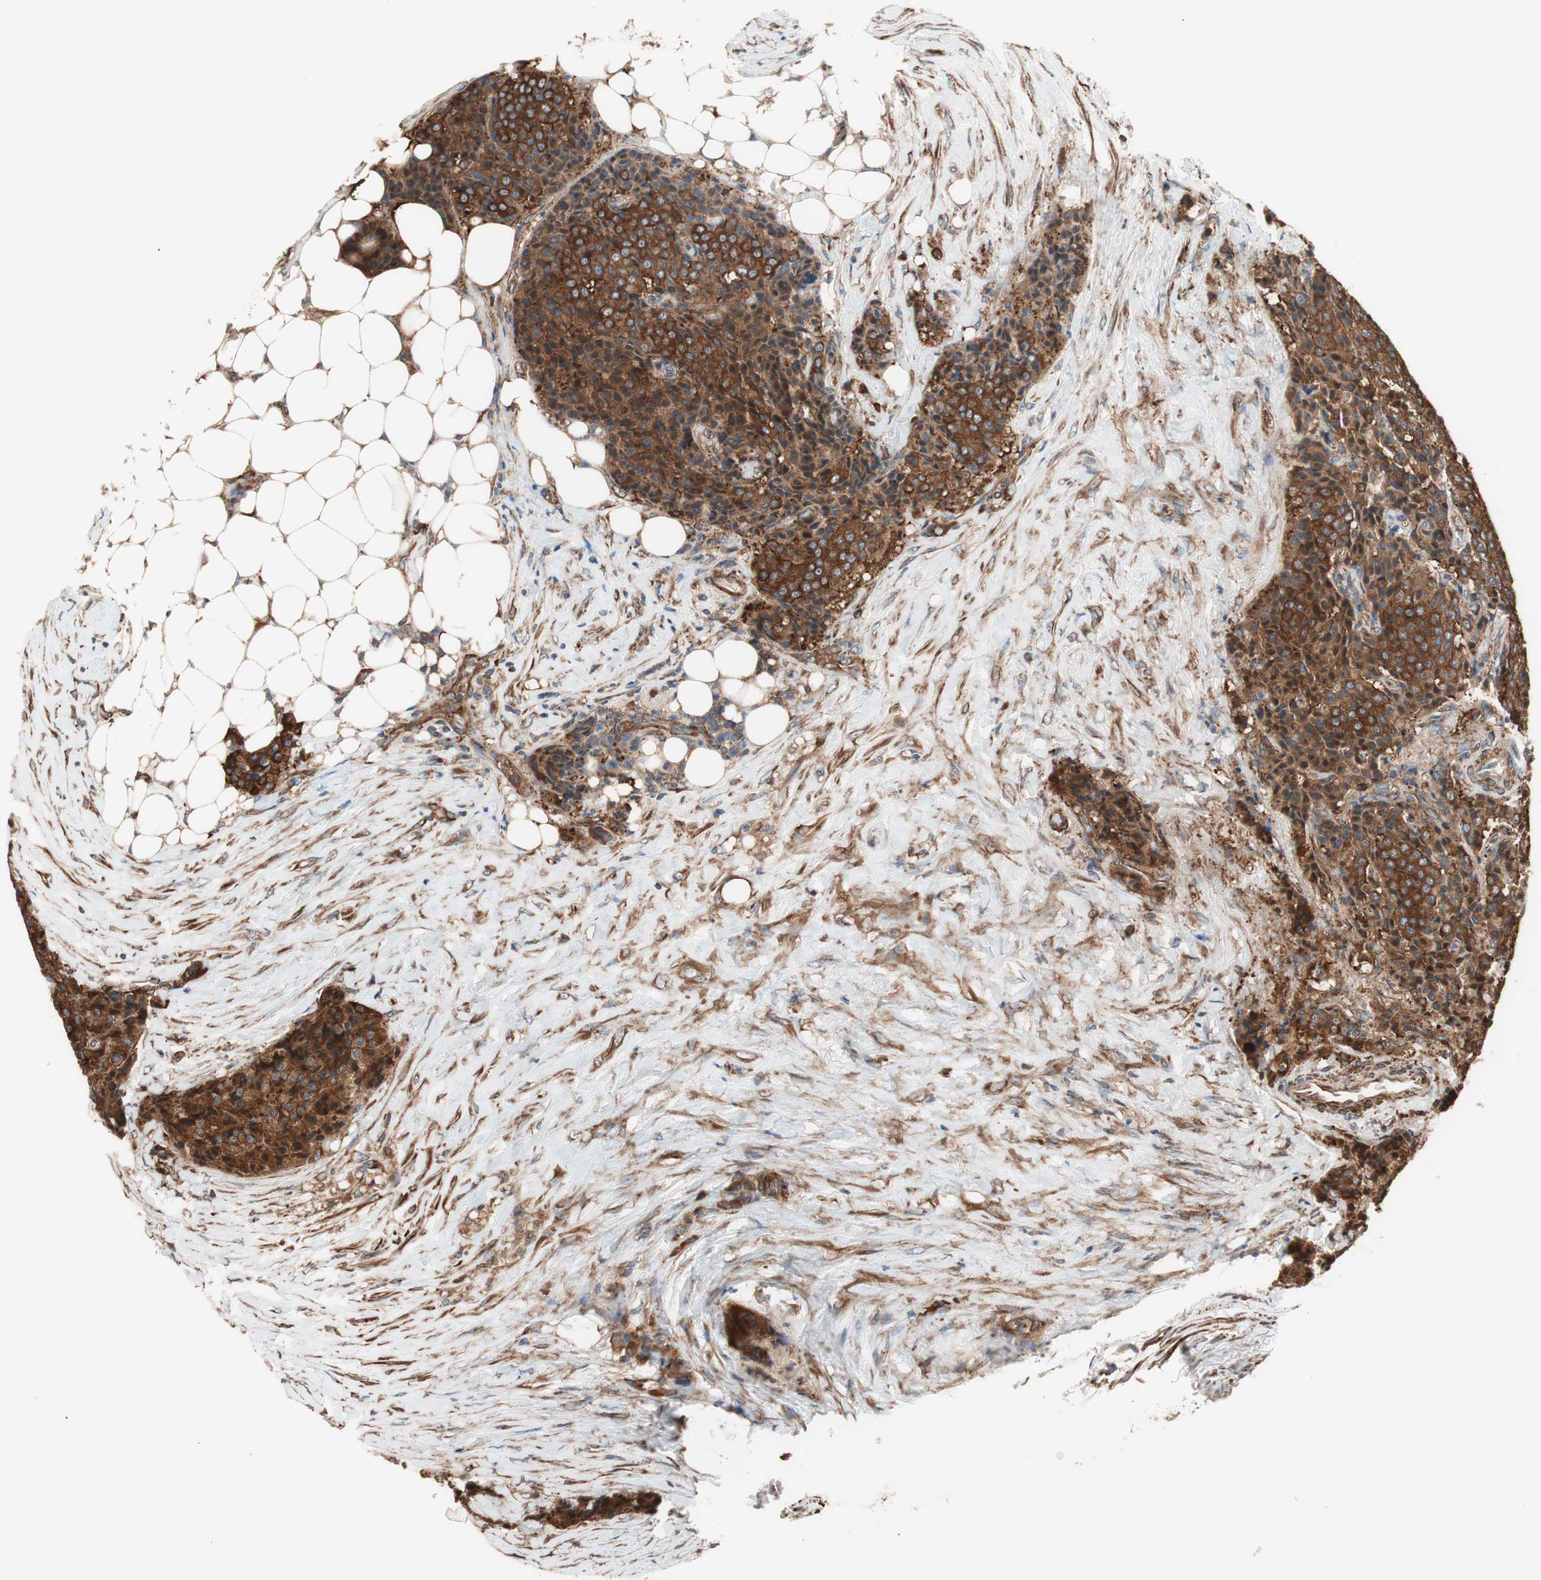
{"staining": {"intensity": "strong", "quantity": ">75%", "location": "cytoplasmic/membranous"}, "tissue": "carcinoid", "cell_type": "Tumor cells", "image_type": "cancer", "snomed": [{"axis": "morphology", "description": "Carcinoid, malignant, NOS"}, {"axis": "topography", "description": "Colon"}], "caption": "Protein staining displays strong cytoplasmic/membranous positivity in approximately >75% of tumor cells in malignant carcinoid.", "gene": "GPSM2", "patient": {"sex": "female", "age": 61}}